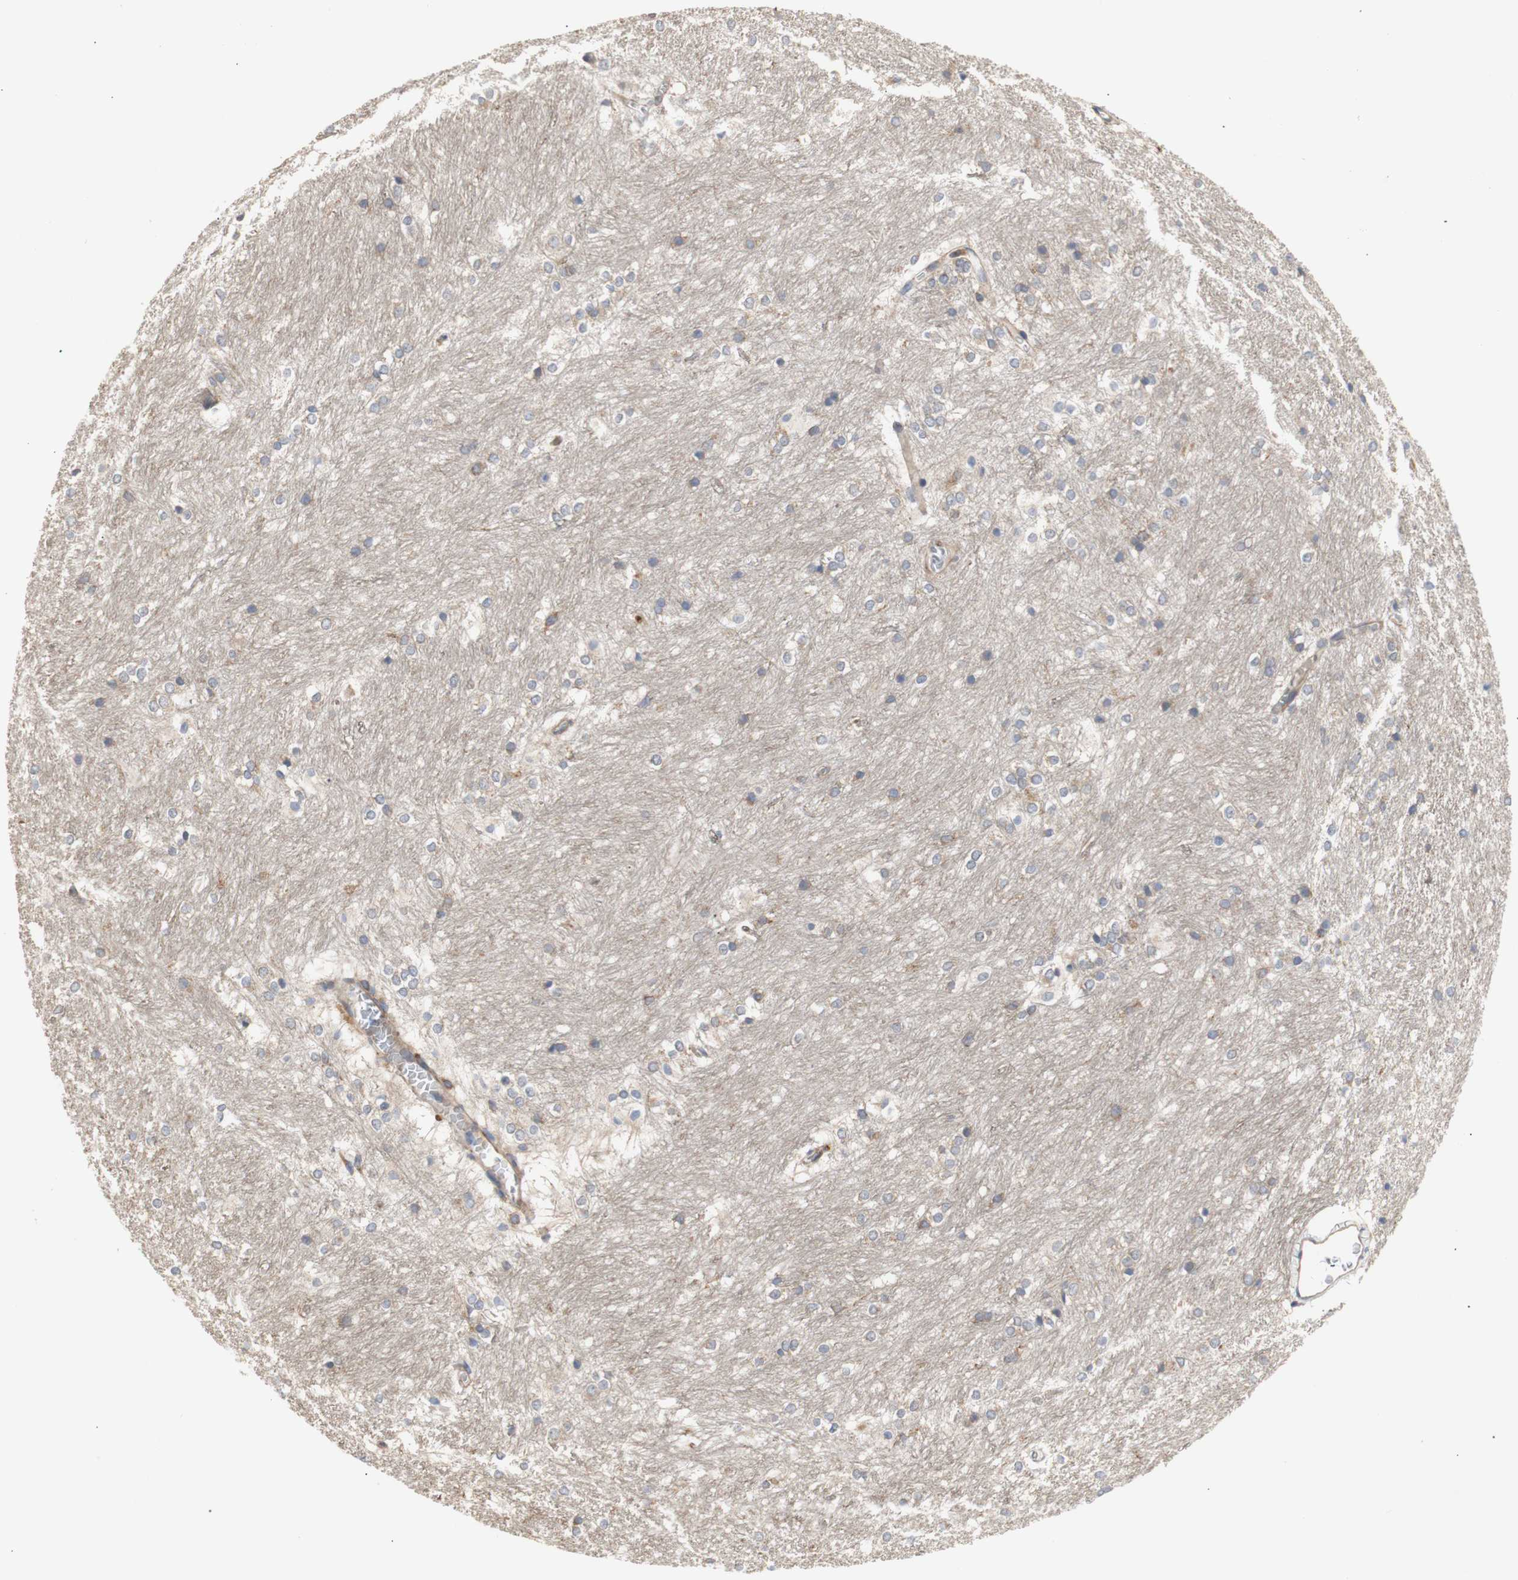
{"staining": {"intensity": "negative", "quantity": "none", "location": "none"}, "tissue": "caudate", "cell_type": "Glial cells", "image_type": "normal", "snomed": [{"axis": "morphology", "description": "Normal tissue, NOS"}, {"axis": "topography", "description": "Lateral ventricle wall"}], "caption": "High magnification brightfield microscopy of unremarkable caudate stained with DAB (brown) and counterstained with hematoxylin (blue): glial cells show no significant expression. (DAB IHC, high magnification).", "gene": "IKBKG", "patient": {"sex": "female", "age": 19}}